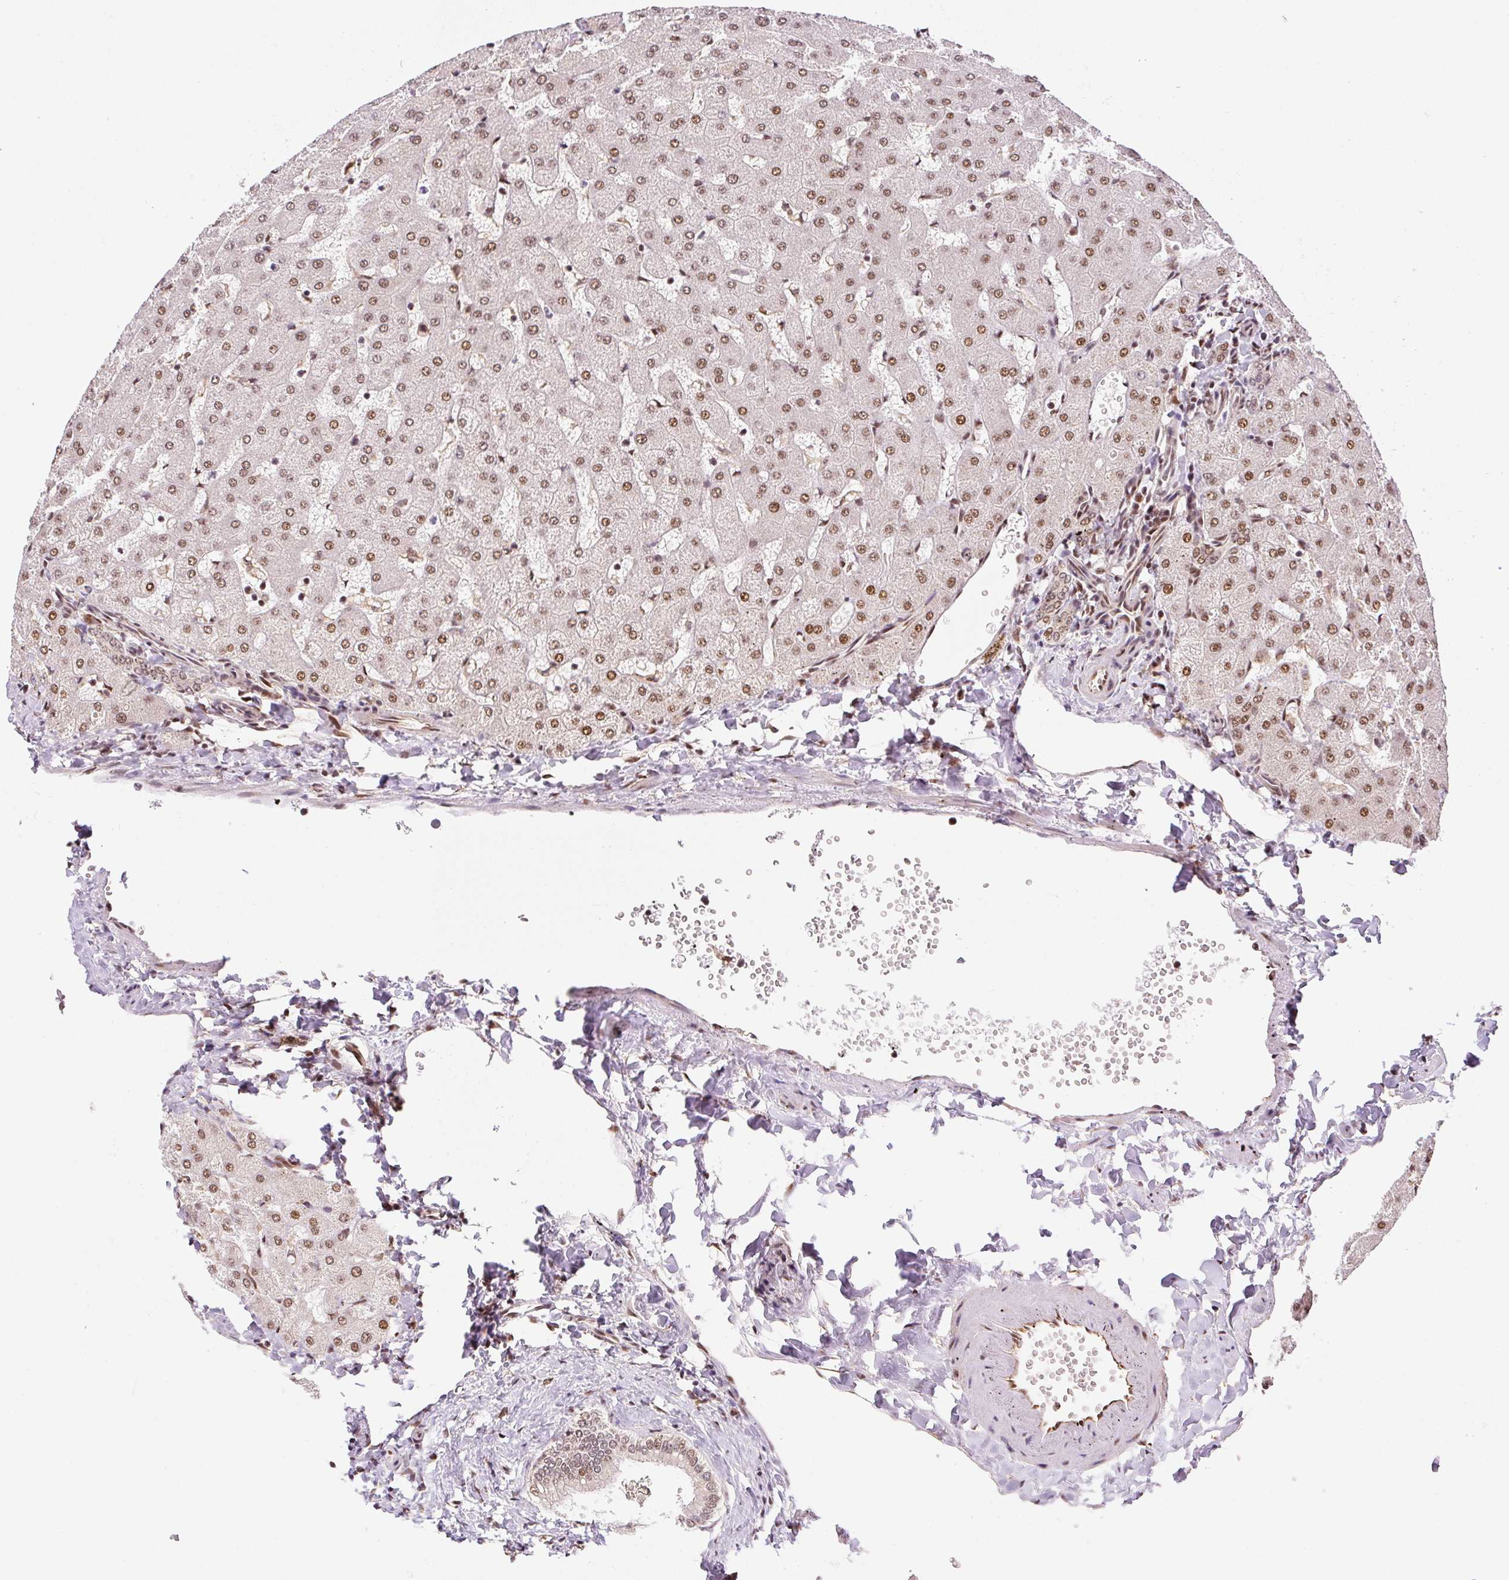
{"staining": {"intensity": "moderate", "quantity": ">75%", "location": "nuclear"}, "tissue": "liver", "cell_type": "Cholangiocytes", "image_type": "normal", "snomed": [{"axis": "morphology", "description": "Normal tissue, NOS"}, {"axis": "topography", "description": "Liver"}], "caption": "High-magnification brightfield microscopy of normal liver stained with DAB (3,3'-diaminobenzidine) (brown) and counterstained with hematoxylin (blue). cholangiocytes exhibit moderate nuclear expression is appreciated in about>75% of cells. The protein is shown in brown color, while the nuclei are stained blue.", "gene": "INTS8", "patient": {"sex": "female", "age": 63}}